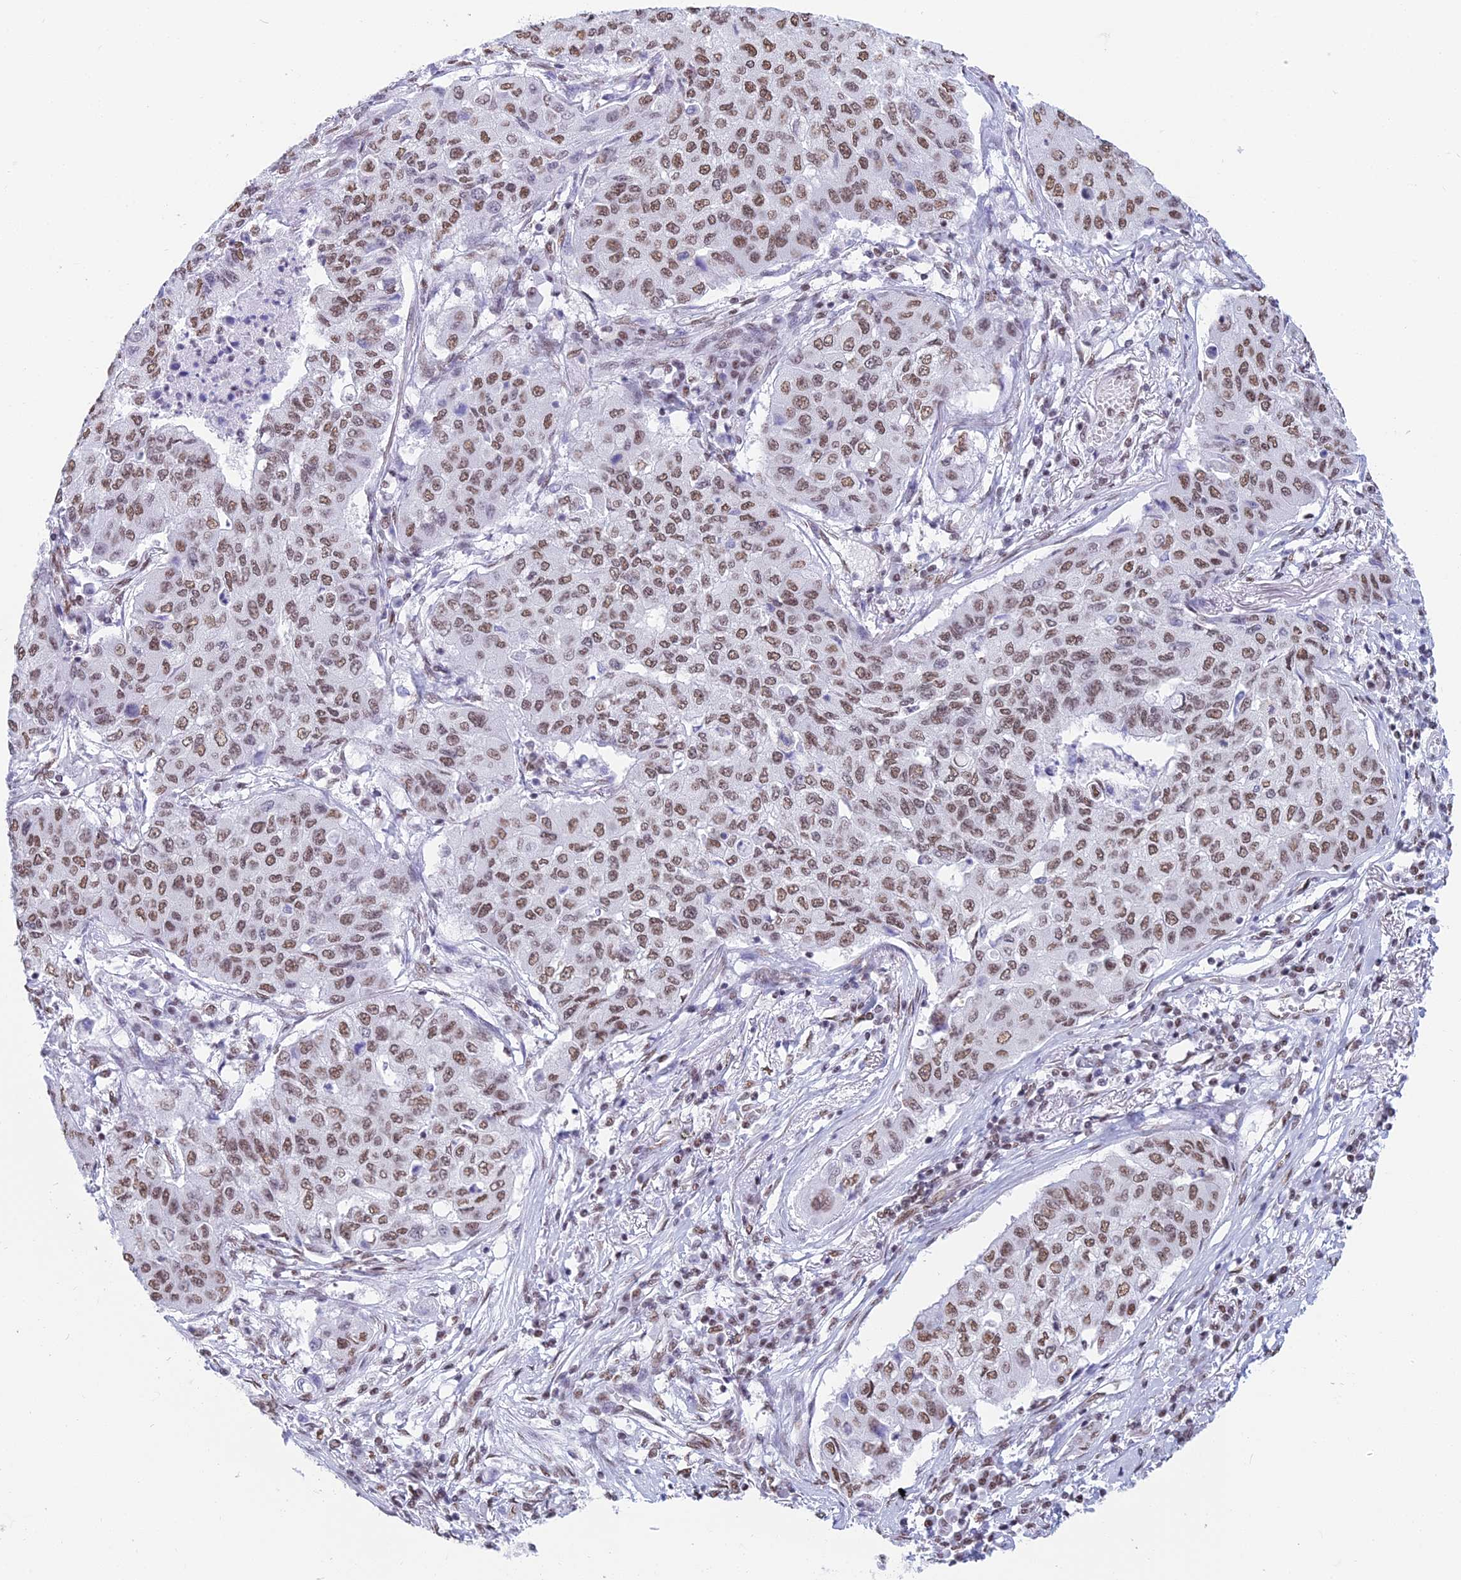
{"staining": {"intensity": "moderate", "quantity": ">75%", "location": "nuclear"}, "tissue": "lung cancer", "cell_type": "Tumor cells", "image_type": "cancer", "snomed": [{"axis": "morphology", "description": "Squamous cell carcinoma, NOS"}, {"axis": "topography", "description": "Lung"}], "caption": "Immunohistochemical staining of squamous cell carcinoma (lung) exhibits medium levels of moderate nuclear positivity in about >75% of tumor cells. Nuclei are stained in blue.", "gene": "CDC26", "patient": {"sex": "male", "age": 74}}